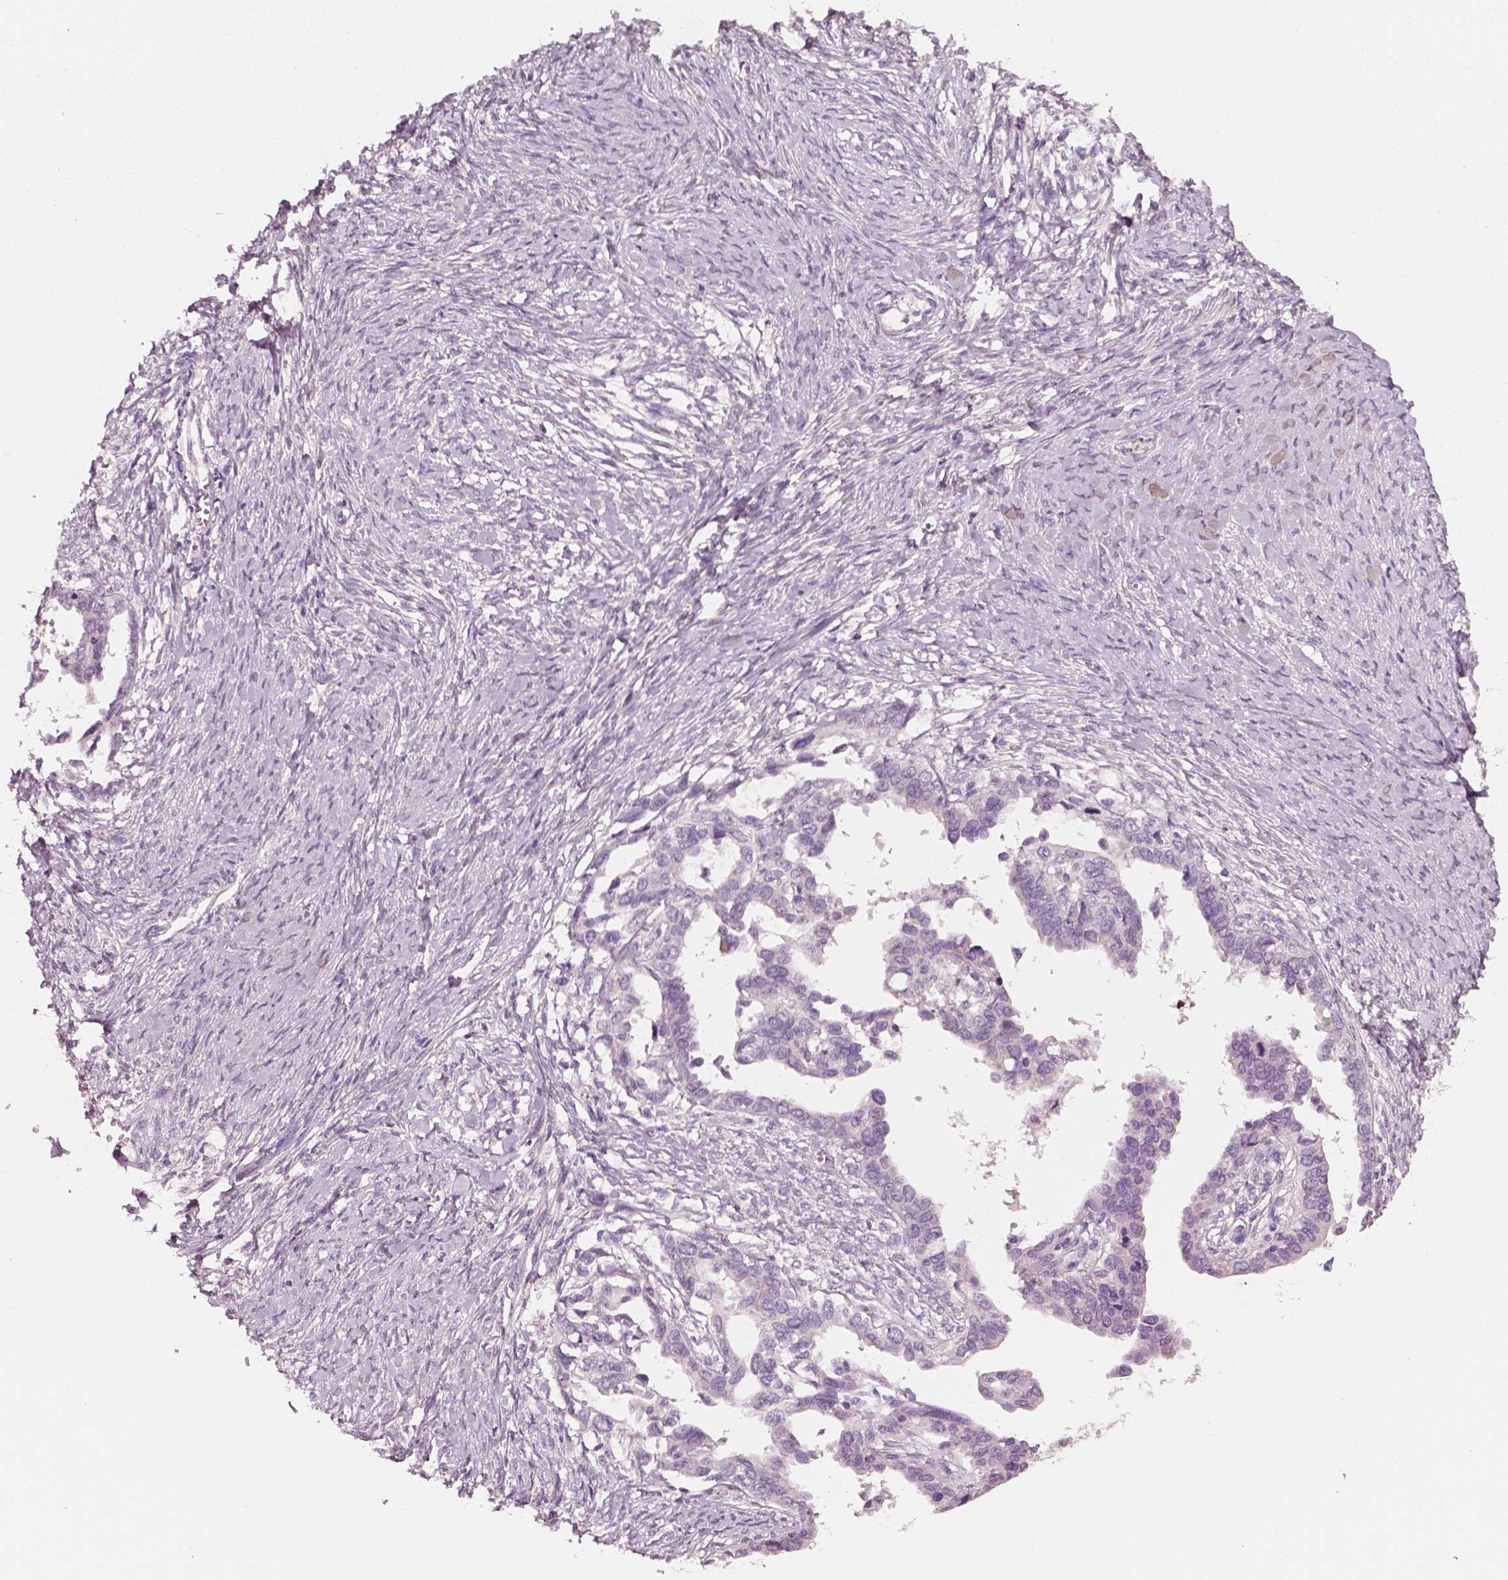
{"staining": {"intensity": "negative", "quantity": "none", "location": "none"}, "tissue": "ovarian cancer", "cell_type": "Tumor cells", "image_type": "cancer", "snomed": [{"axis": "morphology", "description": "Cystadenocarcinoma, serous, NOS"}, {"axis": "topography", "description": "Ovary"}], "caption": "A high-resolution image shows immunohistochemistry staining of ovarian cancer, which reveals no significant expression in tumor cells. (Brightfield microscopy of DAB (3,3'-diaminobenzidine) immunohistochemistry at high magnification).", "gene": "PLA2R1", "patient": {"sex": "female", "age": 69}}